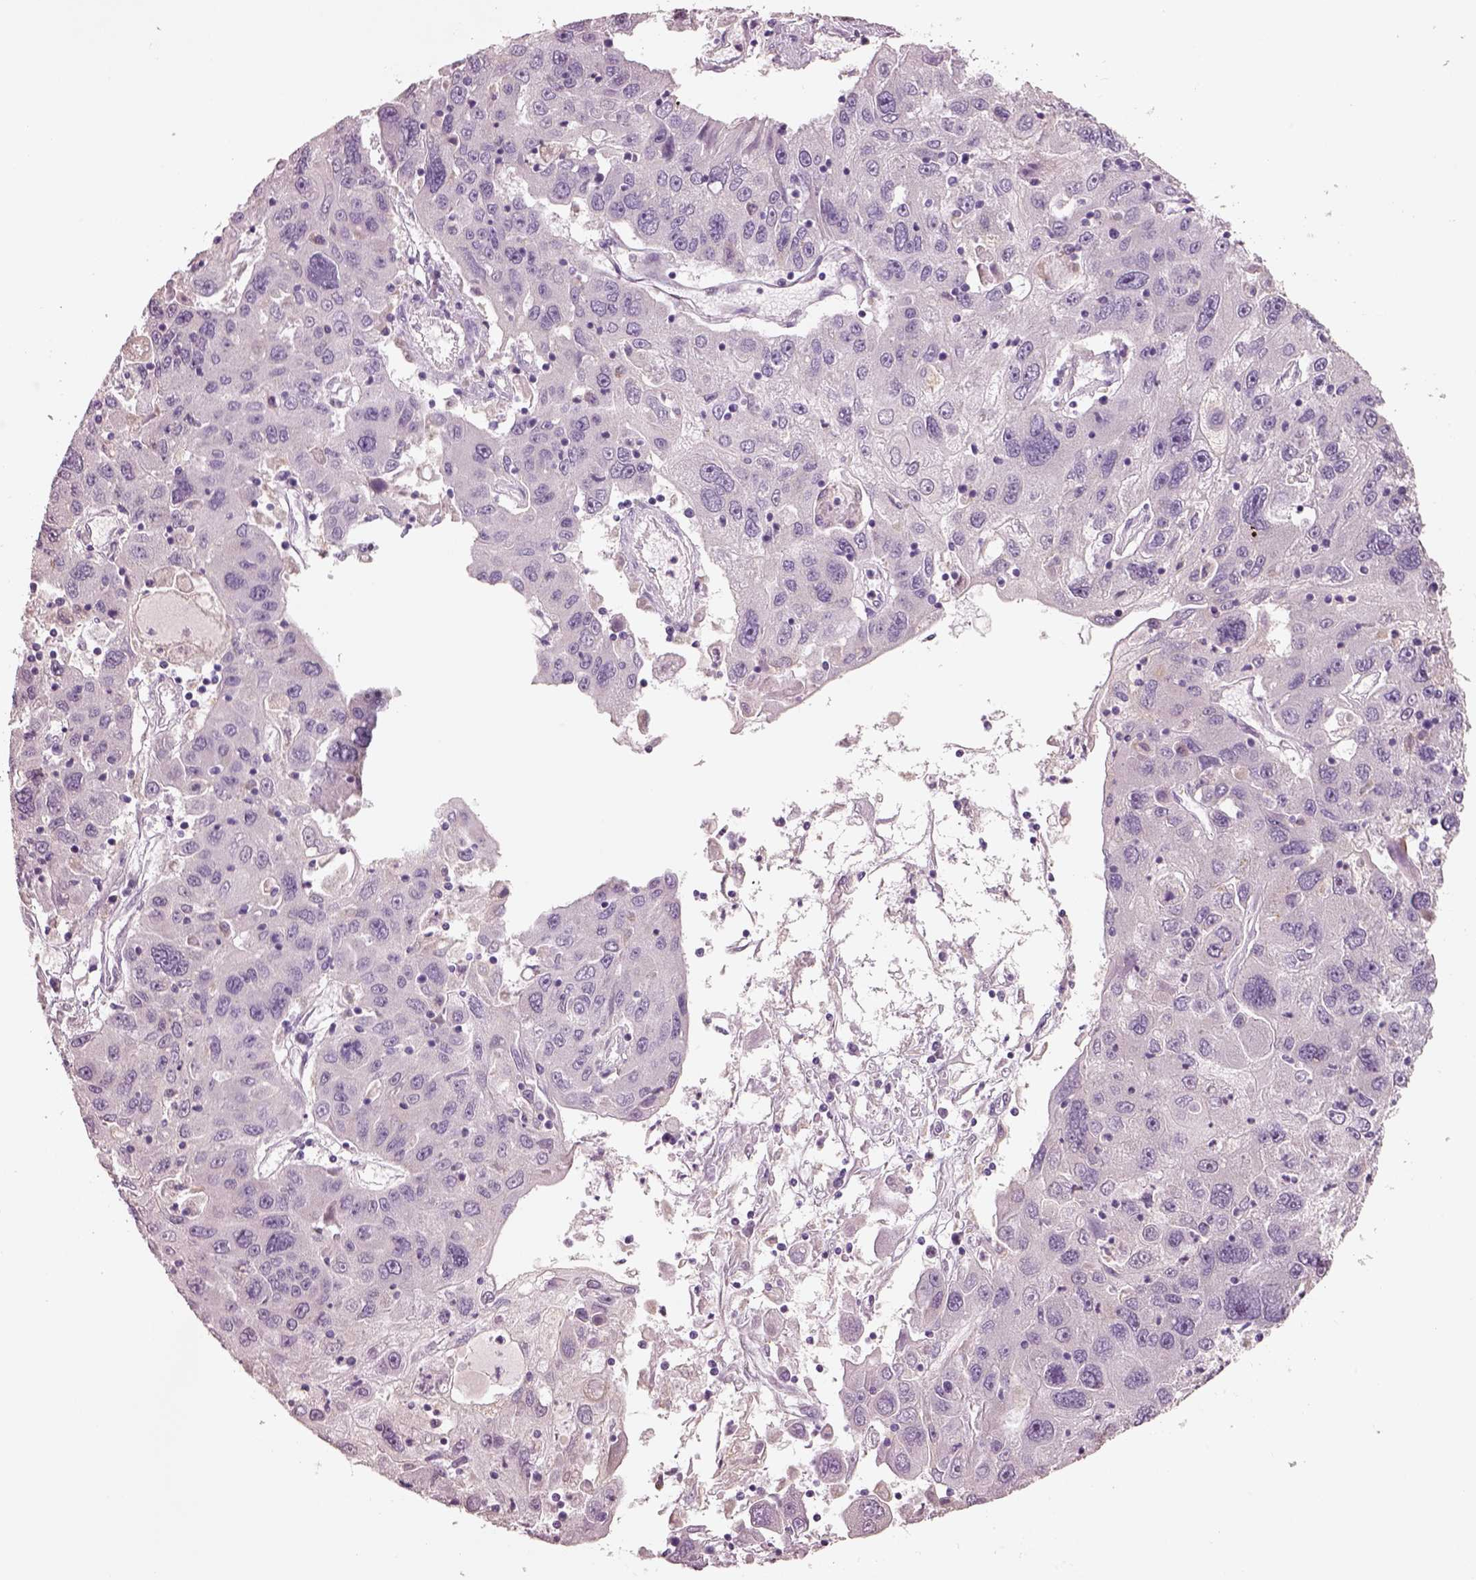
{"staining": {"intensity": "negative", "quantity": "none", "location": "none"}, "tissue": "stomach cancer", "cell_type": "Tumor cells", "image_type": "cancer", "snomed": [{"axis": "morphology", "description": "Adenocarcinoma, NOS"}, {"axis": "topography", "description": "Stomach"}], "caption": "IHC micrograph of neoplastic tissue: human stomach cancer stained with DAB (3,3'-diaminobenzidine) displays no significant protein expression in tumor cells.", "gene": "PNOC", "patient": {"sex": "male", "age": 56}}